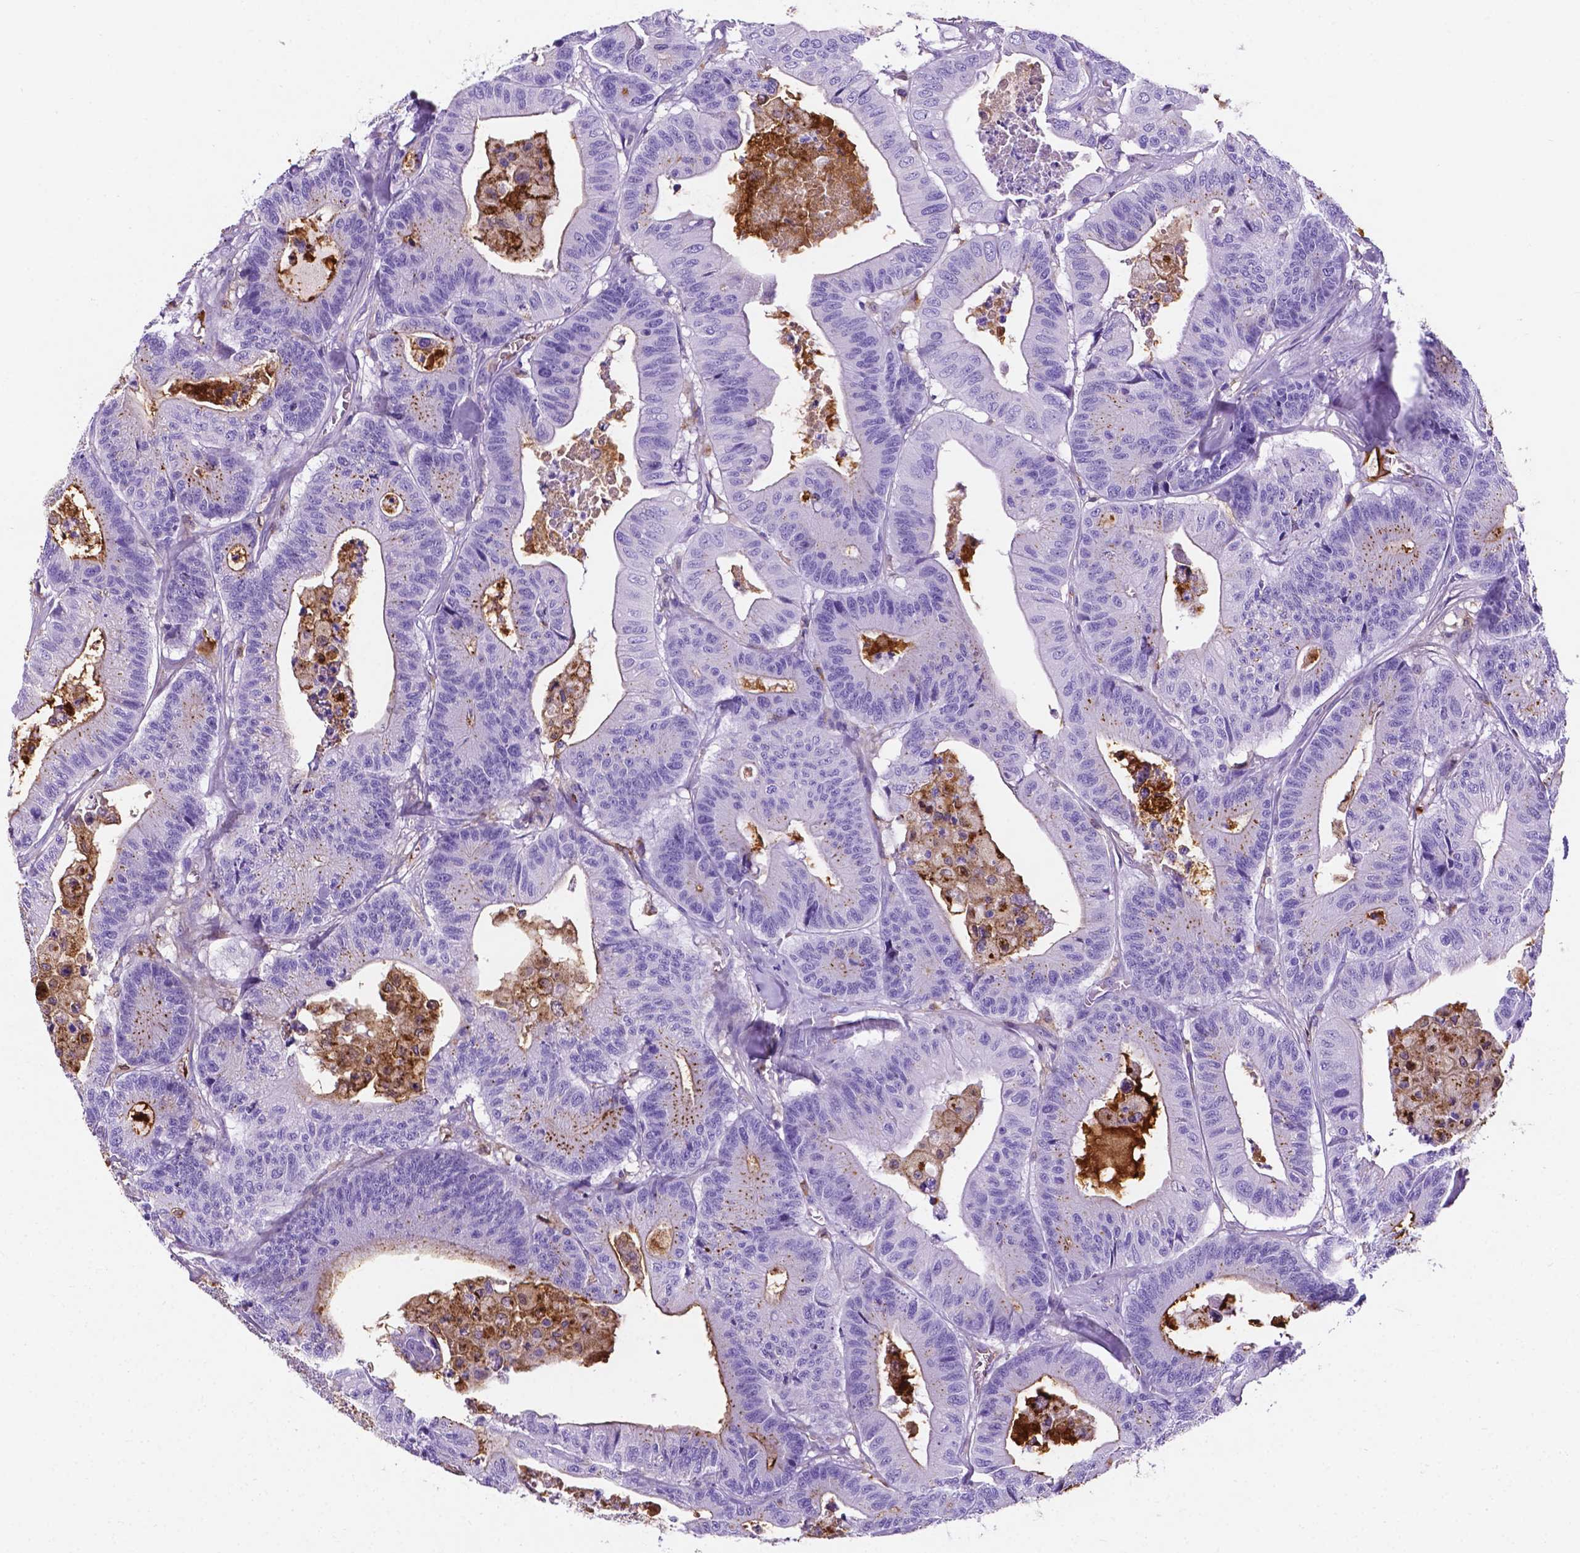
{"staining": {"intensity": "moderate", "quantity": "<25%", "location": "cytoplasmic/membranous"}, "tissue": "colorectal cancer", "cell_type": "Tumor cells", "image_type": "cancer", "snomed": [{"axis": "morphology", "description": "Adenocarcinoma, NOS"}, {"axis": "topography", "description": "Colon"}], "caption": "IHC micrograph of human colorectal cancer stained for a protein (brown), which shows low levels of moderate cytoplasmic/membranous staining in about <25% of tumor cells.", "gene": "APOE", "patient": {"sex": "female", "age": 84}}